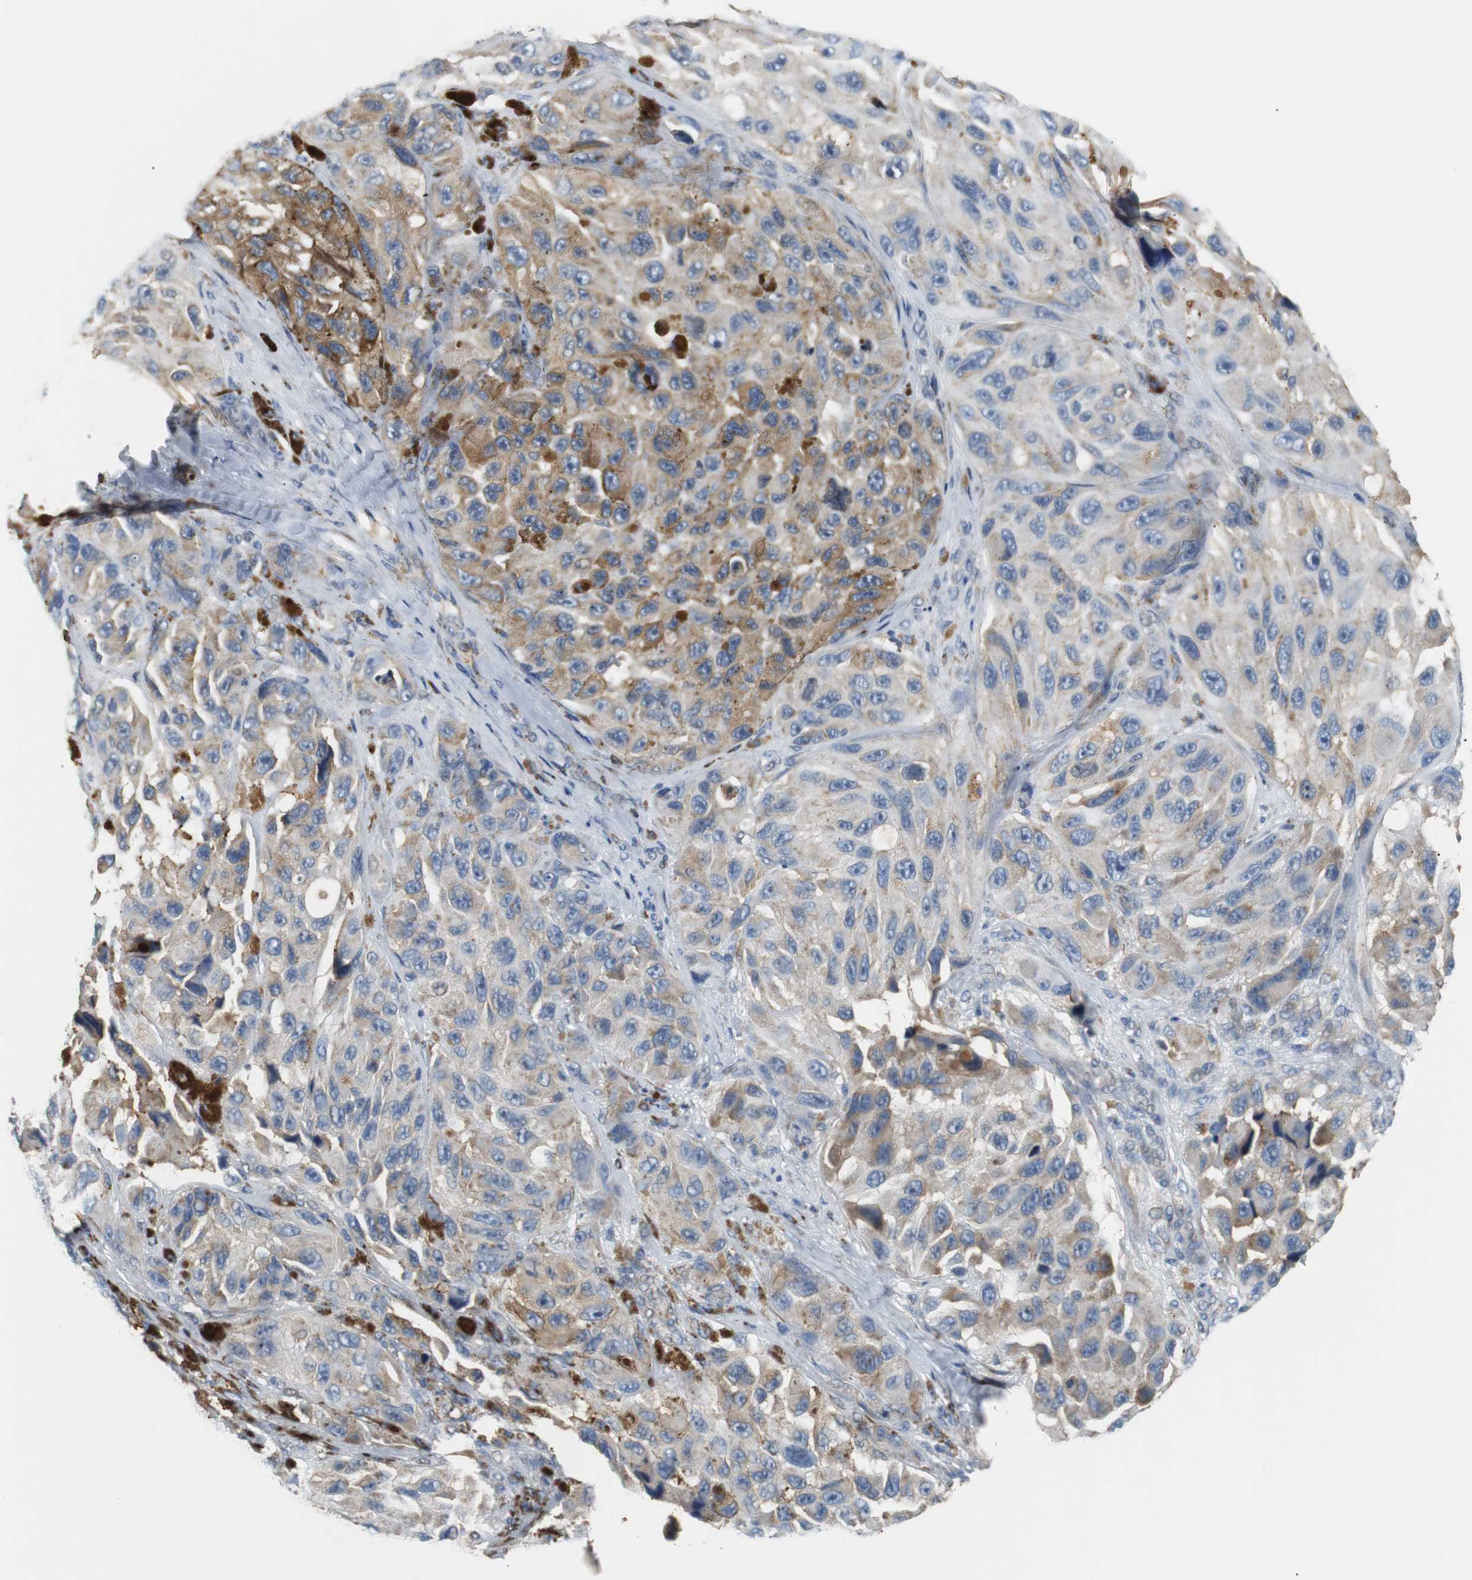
{"staining": {"intensity": "weak", "quantity": "25%-75%", "location": "cytoplasmic/membranous"}, "tissue": "melanoma", "cell_type": "Tumor cells", "image_type": "cancer", "snomed": [{"axis": "morphology", "description": "Malignant melanoma, NOS"}, {"axis": "topography", "description": "Skin"}], "caption": "This photomicrograph exhibits immunohistochemistry (IHC) staining of human malignant melanoma, with low weak cytoplasmic/membranous staining in approximately 25%-75% of tumor cells.", "gene": "PDIA4", "patient": {"sex": "female", "age": 73}}